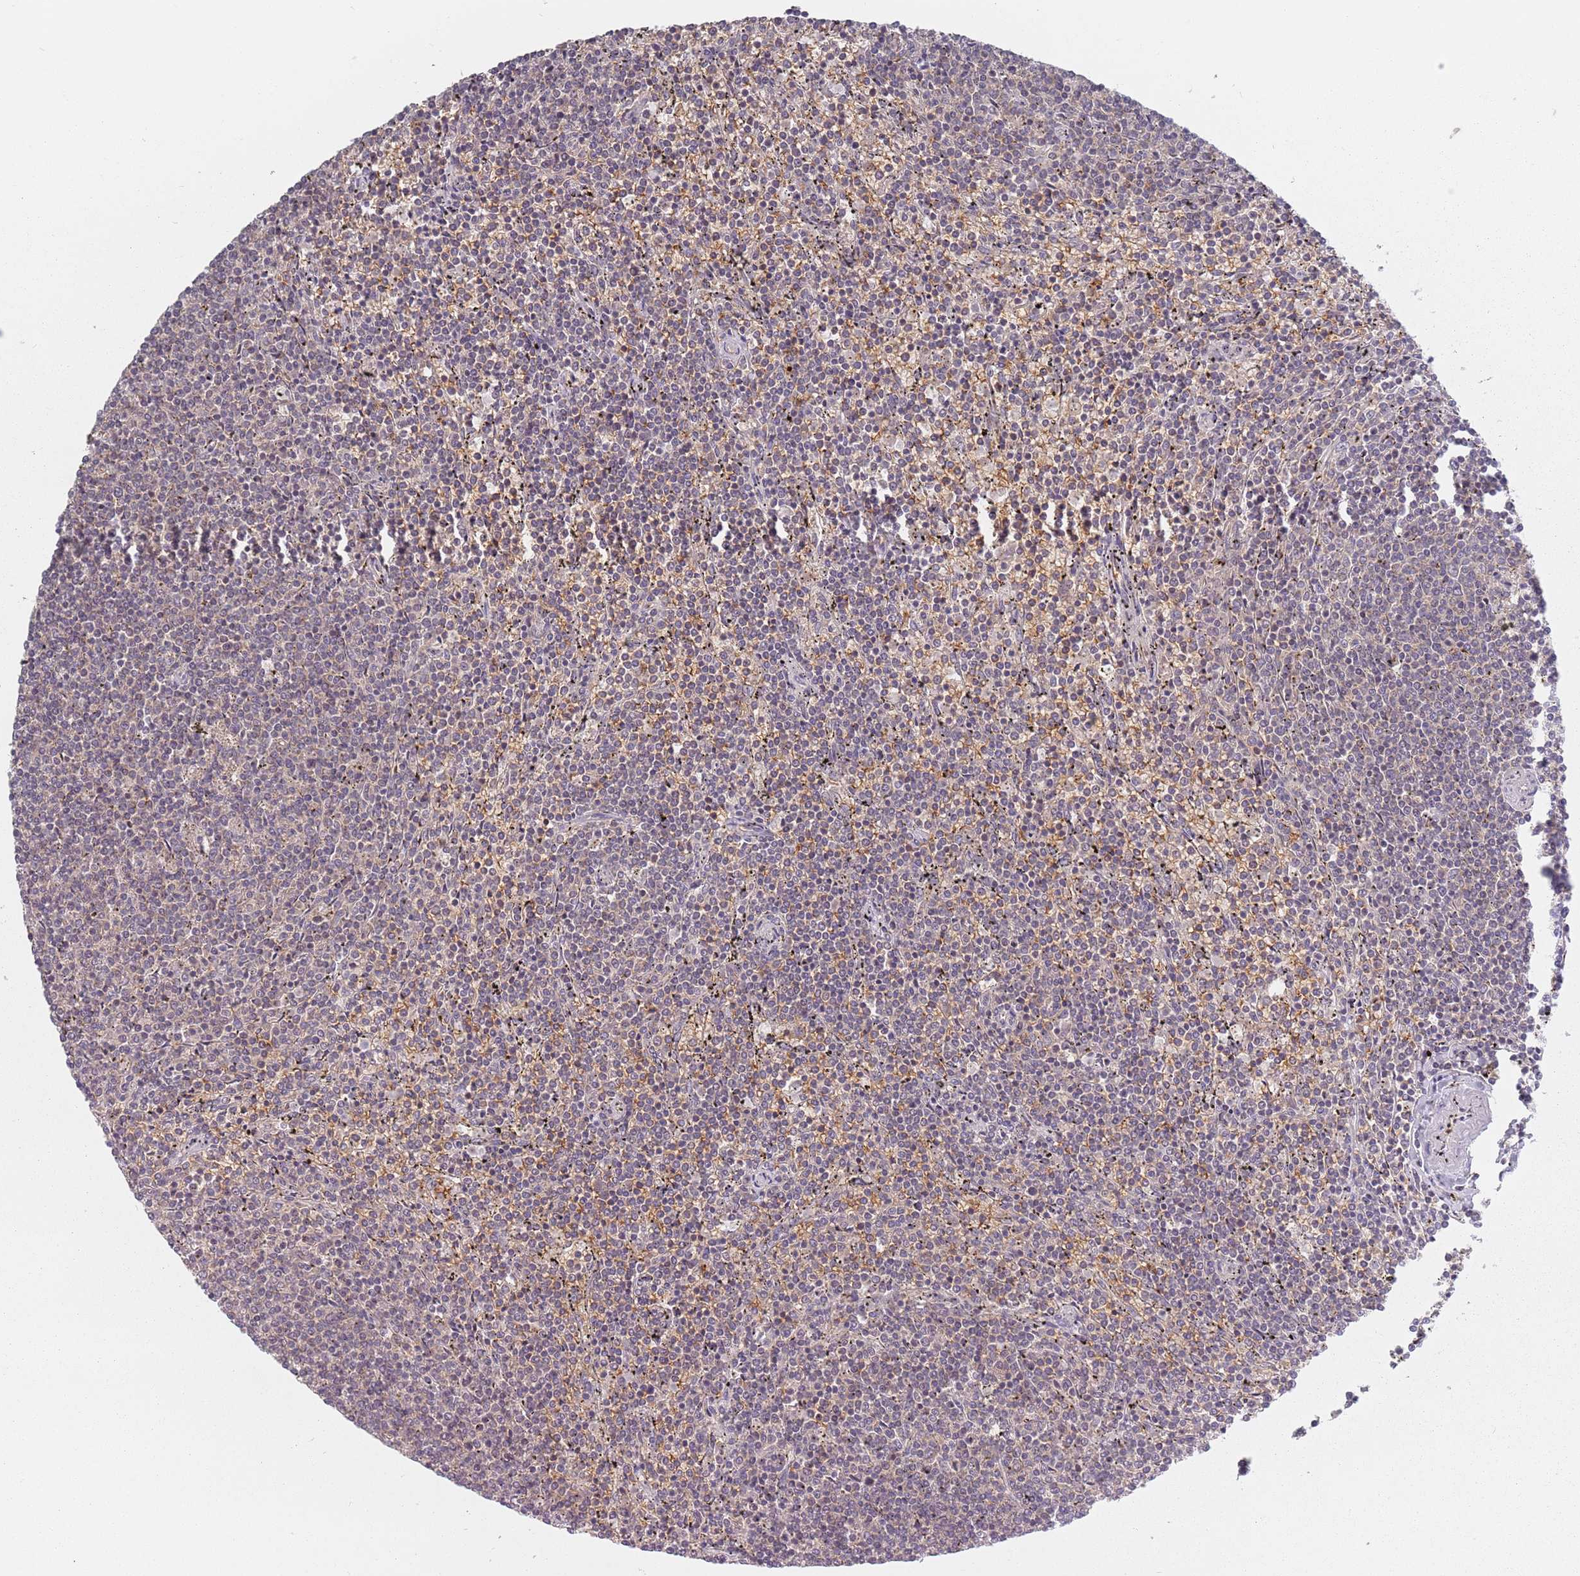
{"staining": {"intensity": "negative", "quantity": "none", "location": "none"}, "tissue": "lymphoma", "cell_type": "Tumor cells", "image_type": "cancer", "snomed": [{"axis": "morphology", "description": "Malignant lymphoma, non-Hodgkin's type, Low grade"}, {"axis": "topography", "description": "Spleen"}], "caption": "DAB (3,3'-diaminobenzidine) immunohistochemical staining of human malignant lymphoma, non-Hodgkin's type (low-grade) demonstrates no significant expression in tumor cells.", "gene": "ASB13", "patient": {"sex": "female", "age": 50}}